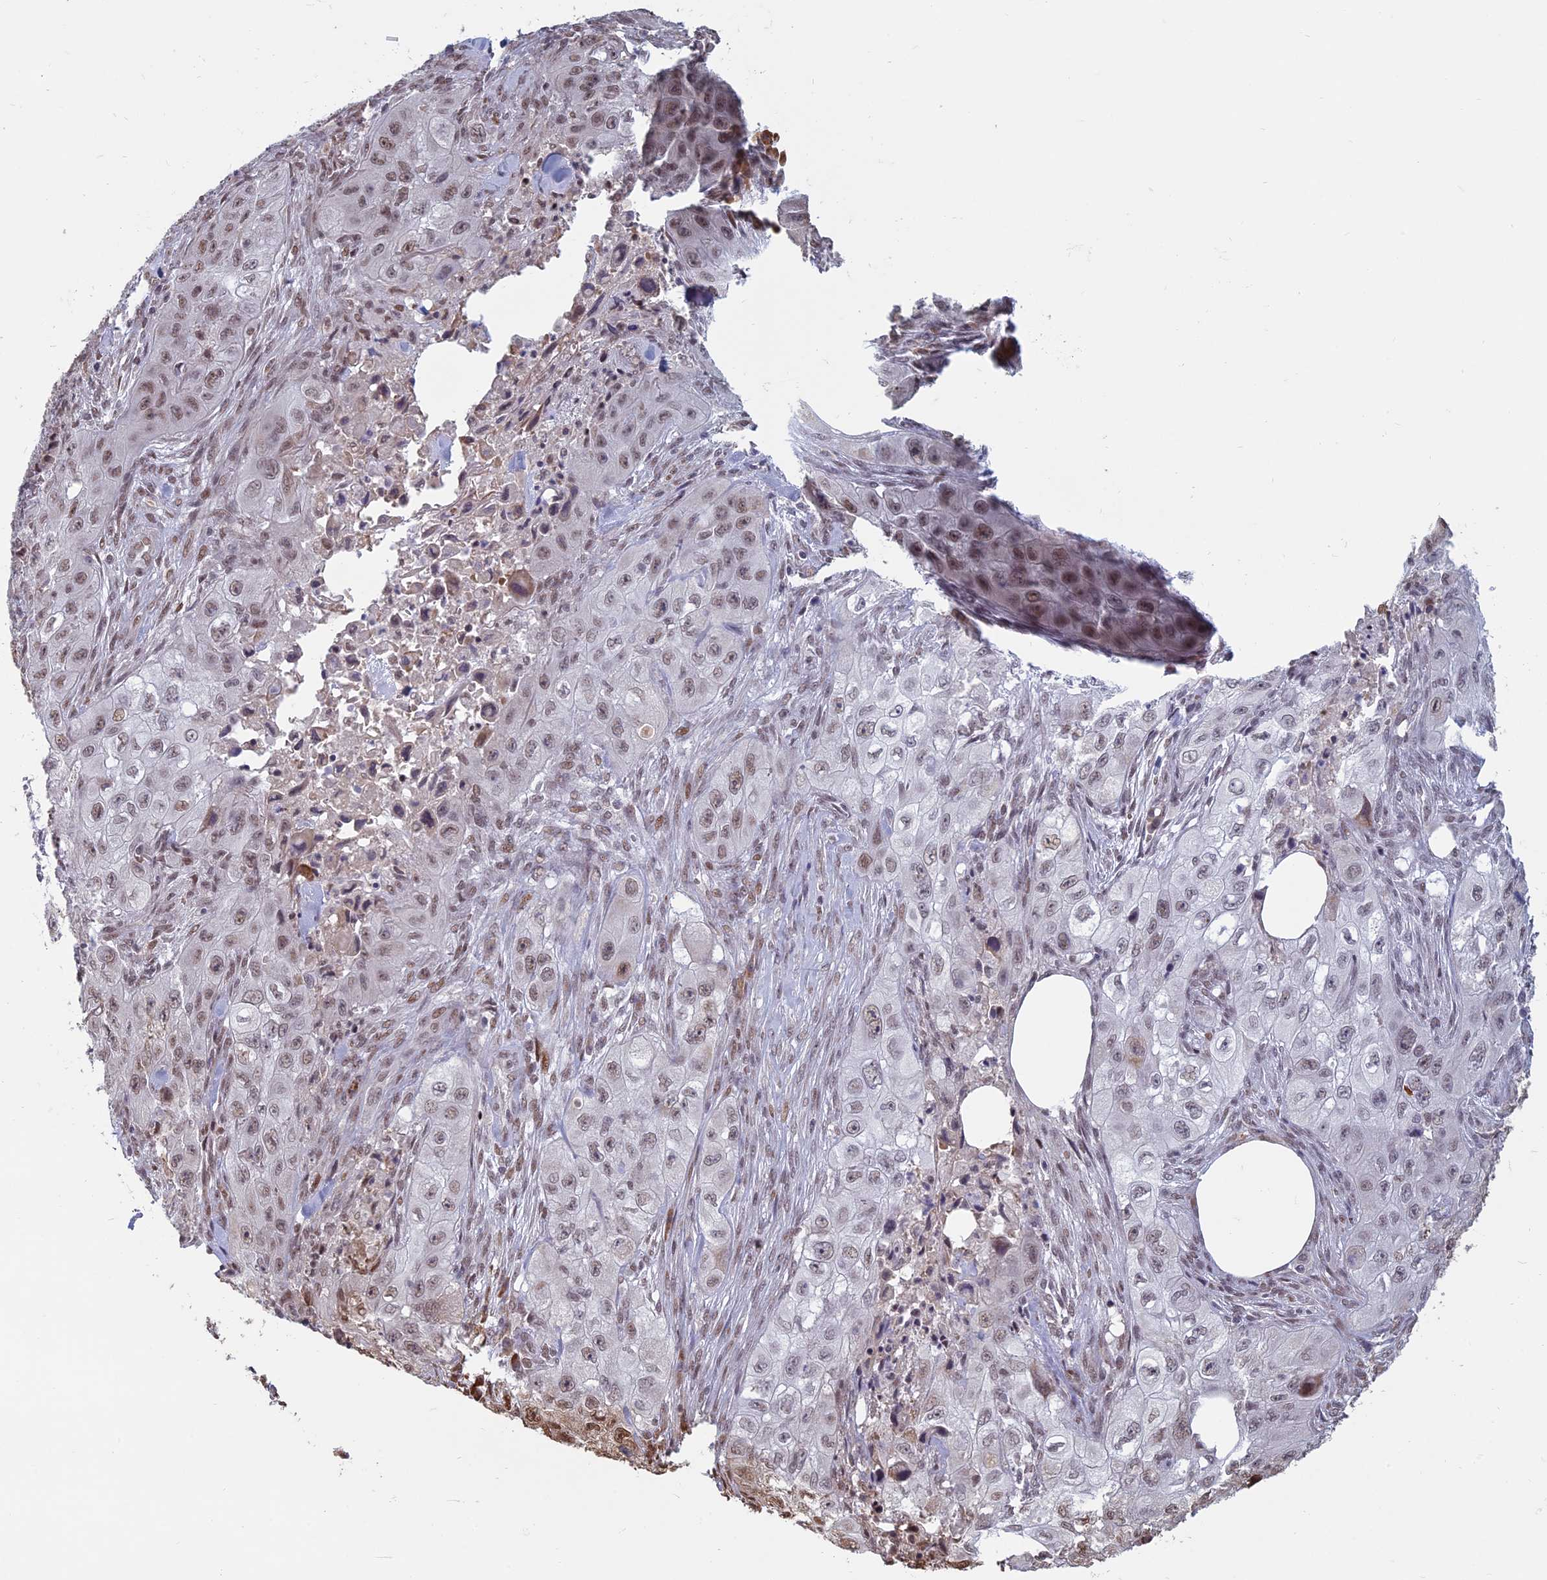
{"staining": {"intensity": "weak", "quantity": ">75%", "location": "nuclear"}, "tissue": "skin cancer", "cell_type": "Tumor cells", "image_type": "cancer", "snomed": [{"axis": "morphology", "description": "Squamous cell carcinoma, NOS"}, {"axis": "topography", "description": "Skin"}, {"axis": "topography", "description": "Subcutis"}], "caption": "Squamous cell carcinoma (skin) was stained to show a protein in brown. There is low levels of weak nuclear positivity in approximately >75% of tumor cells.", "gene": "MFAP1", "patient": {"sex": "male", "age": 73}}